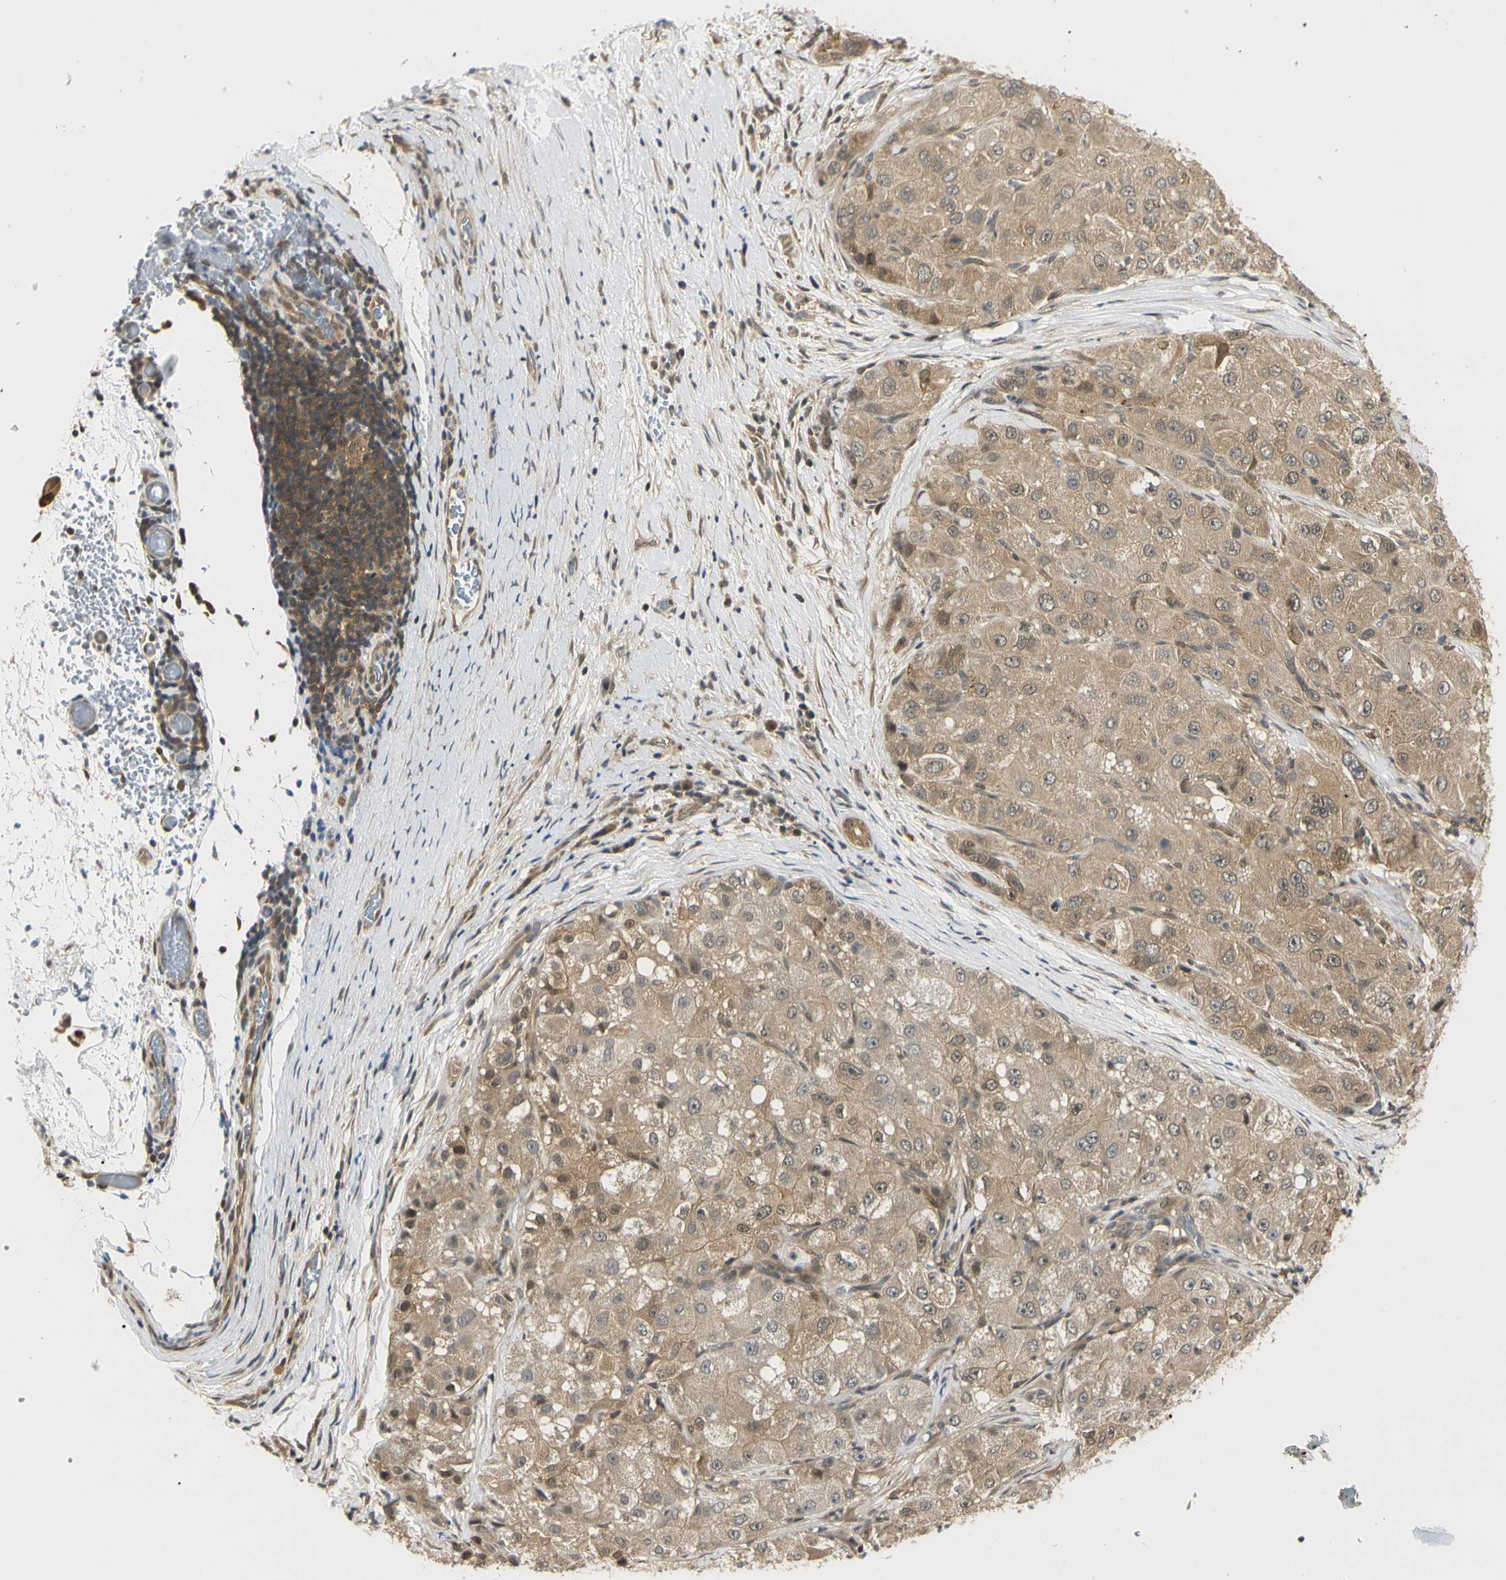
{"staining": {"intensity": "moderate", "quantity": ">75%", "location": "cytoplasmic/membranous,nuclear"}, "tissue": "liver cancer", "cell_type": "Tumor cells", "image_type": "cancer", "snomed": [{"axis": "morphology", "description": "Carcinoma, Hepatocellular, NOS"}, {"axis": "topography", "description": "Liver"}], "caption": "Human hepatocellular carcinoma (liver) stained for a protein (brown) exhibits moderate cytoplasmic/membranous and nuclear positive expression in approximately >75% of tumor cells.", "gene": "UBE2Z", "patient": {"sex": "male", "age": 80}}